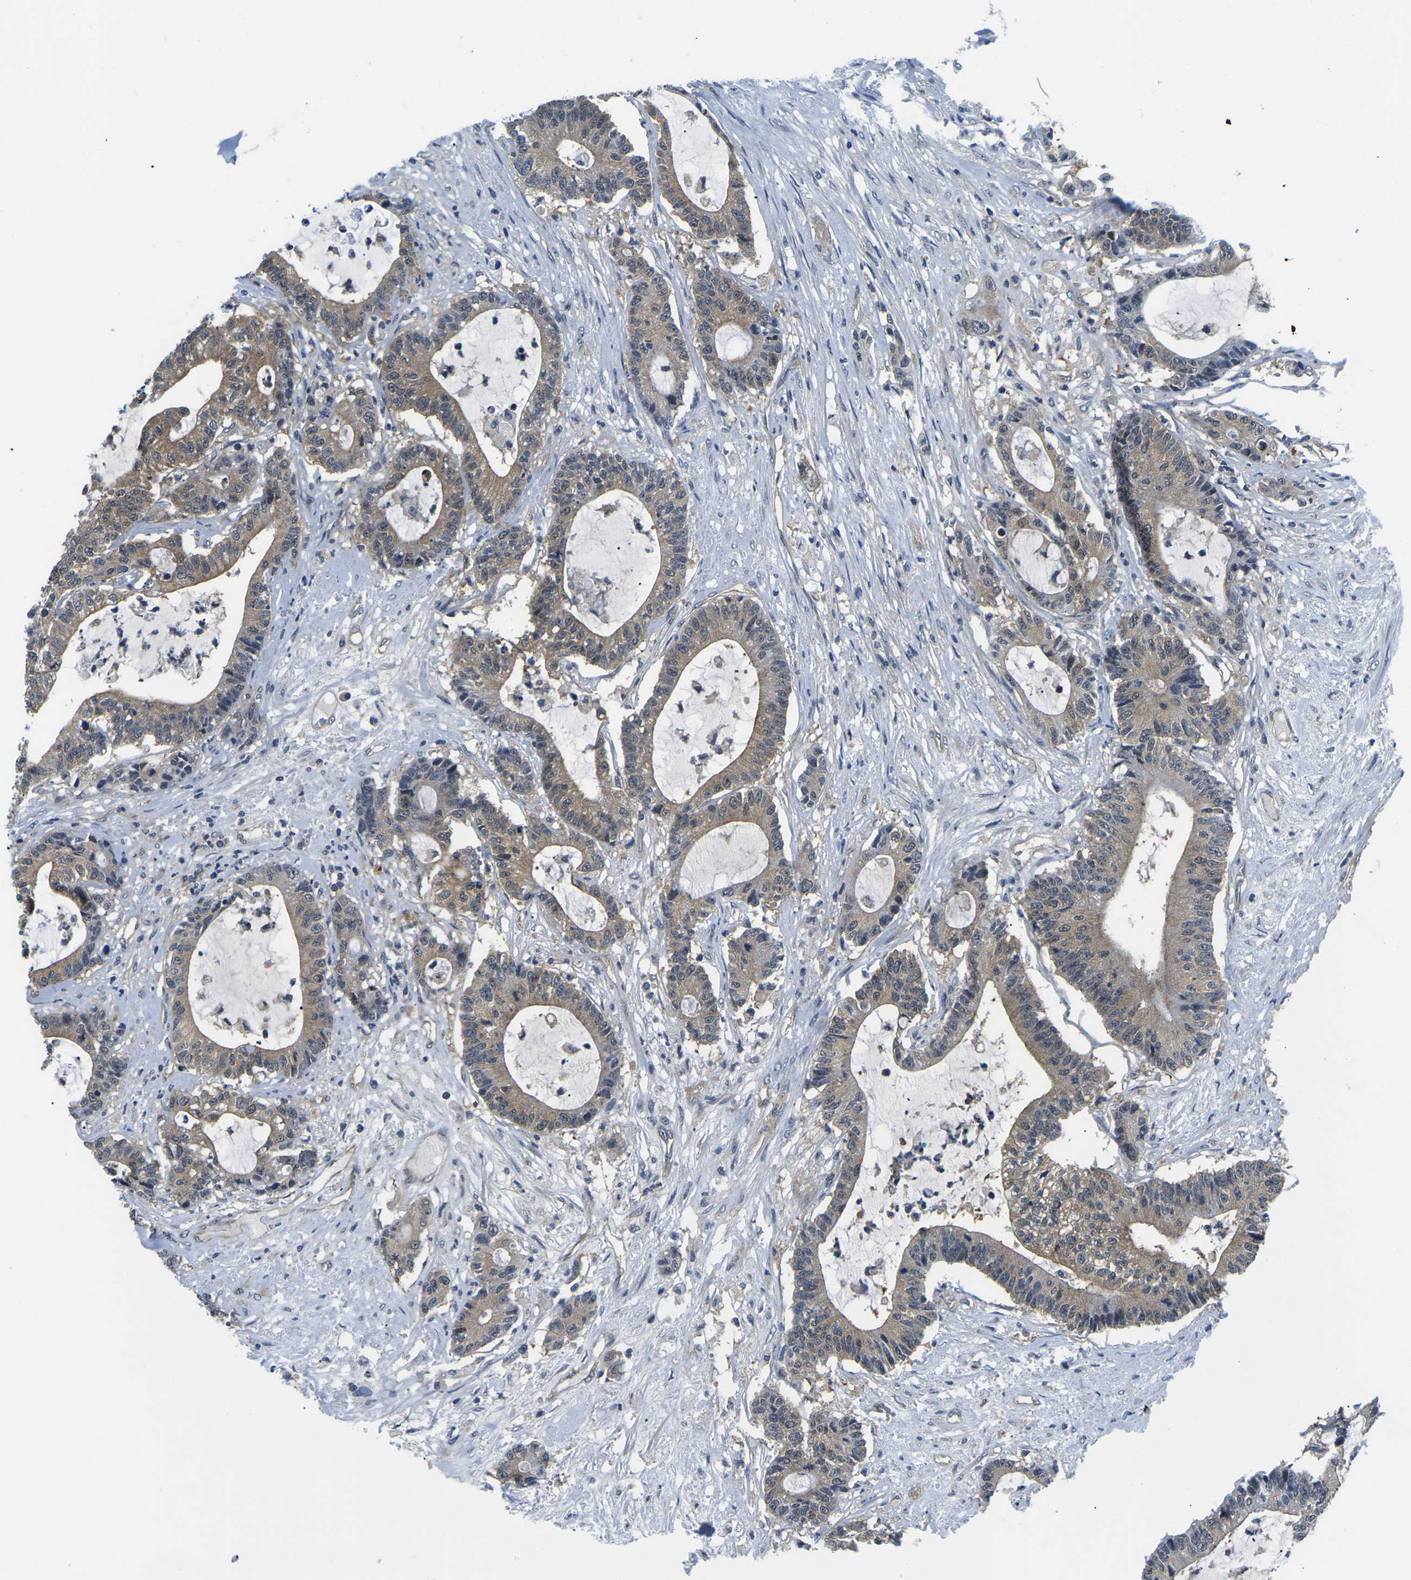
{"staining": {"intensity": "weak", "quantity": ">75%", "location": "cytoplasmic/membranous"}, "tissue": "colorectal cancer", "cell_type": "Tumor cells", "image_type": "cancer", "snomed": [{"axis": "morphology", "description": "Adenocarcinoma, NOS"}, {"axis": "topography", "description": "Colon"}], "caption": "Adenocarcinoma (colorectal) stained with DAB immunohistochemistry (IHC) displays low levels of weak cytoplasmic/membranous staining in approximately >75% of tumor cells.", "gene": "GSK3B", "patient": {"sex": "female", "age": 84}}